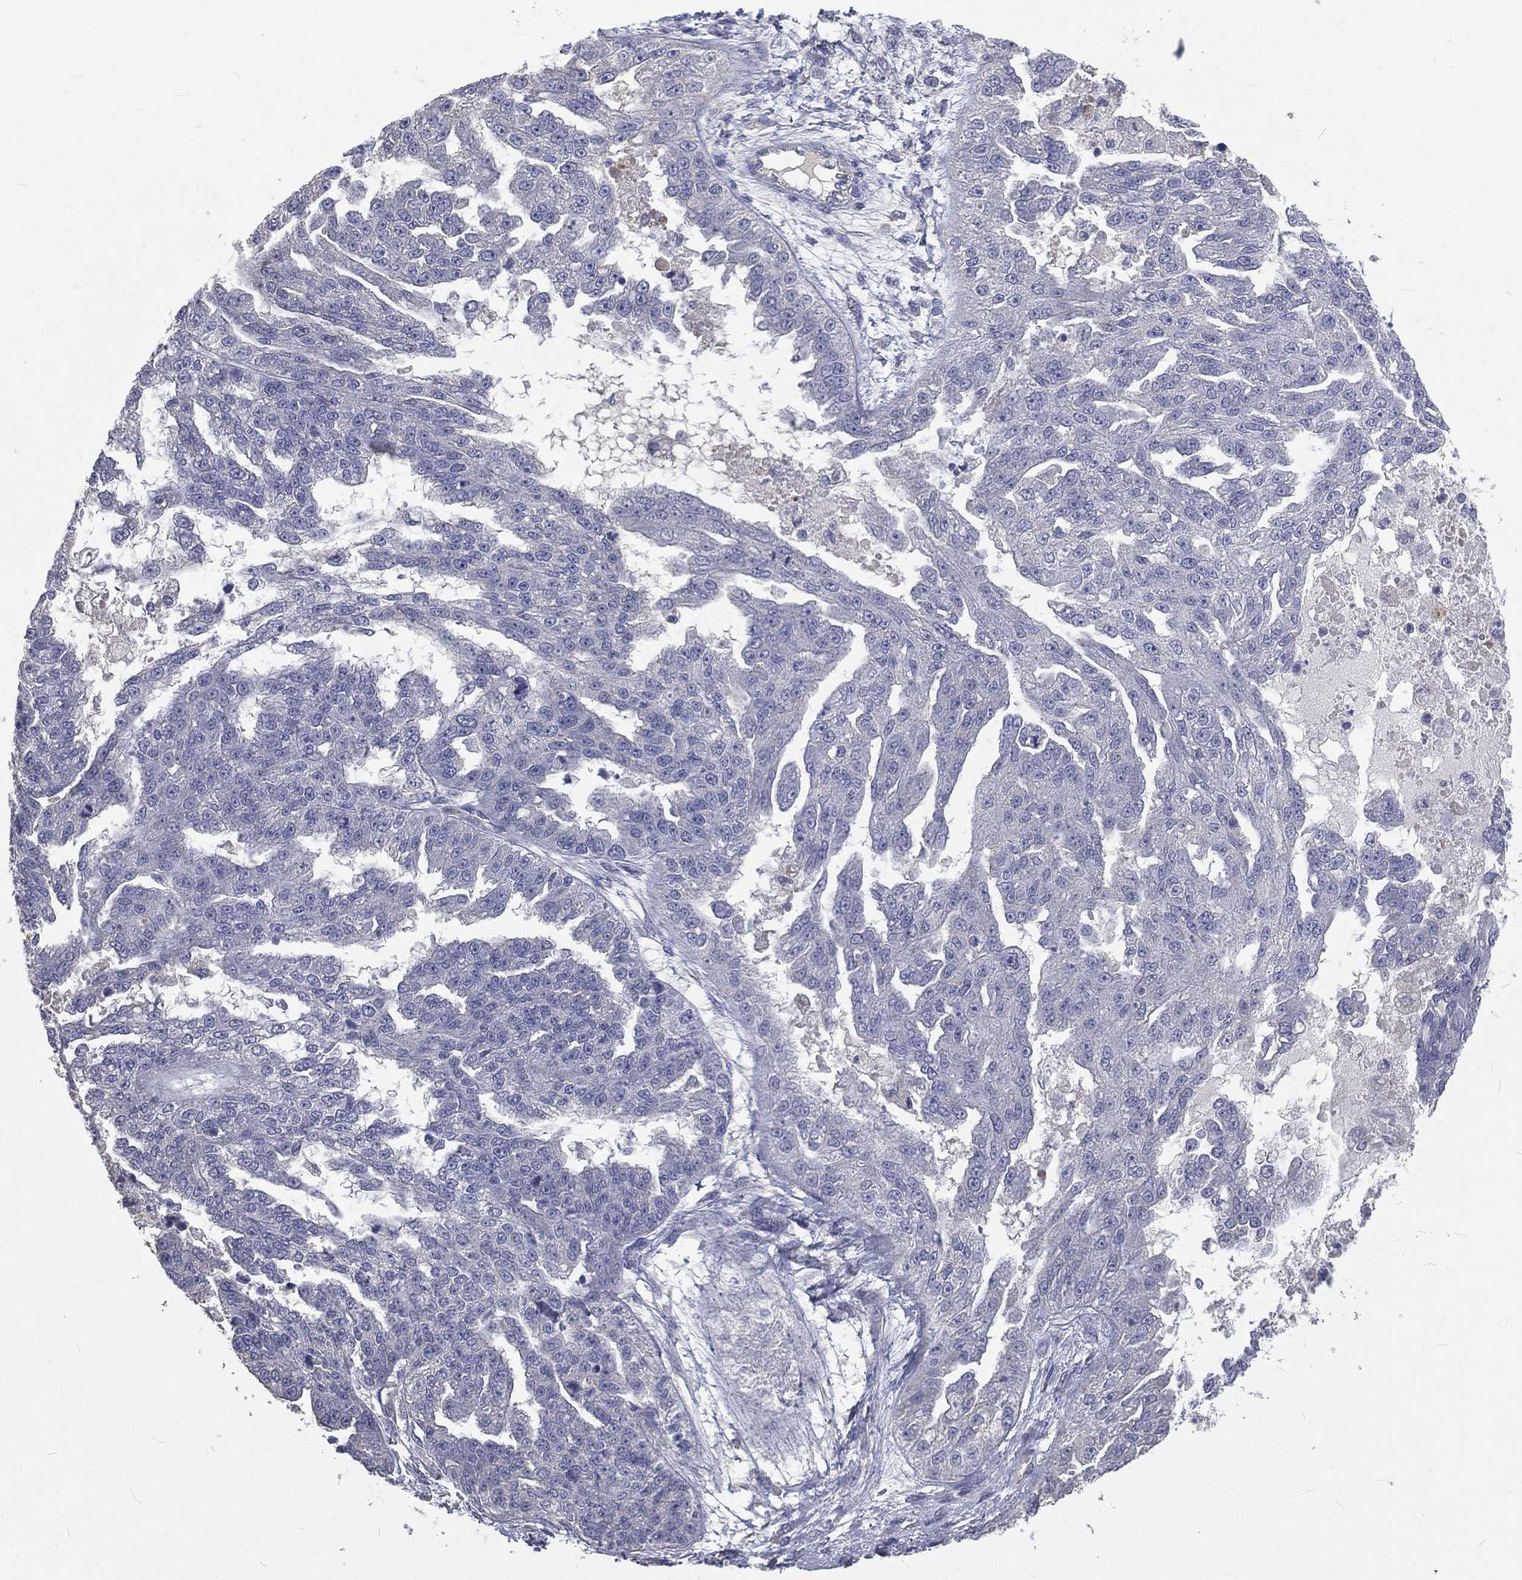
{"staining": {"intensity": "negative", "quantity": "none", "location": "none"}, "tissue": "ovarian cancer", "cell_type": "Tumor cells", "image_type": "cancer", "snomed": [{"axis": "morphology", "description": "Cystadenocarcinoma, serous, NOS"}, {"axis": "topography", "description": "Ovary"}], "caption": "Serous cystadenocarcinoma (ovarian) was stained to show a protein in brown. There is no significant staining in tumor cells.", "gene": "CROCC", "patient": {"sex": "female", "age": 58}}